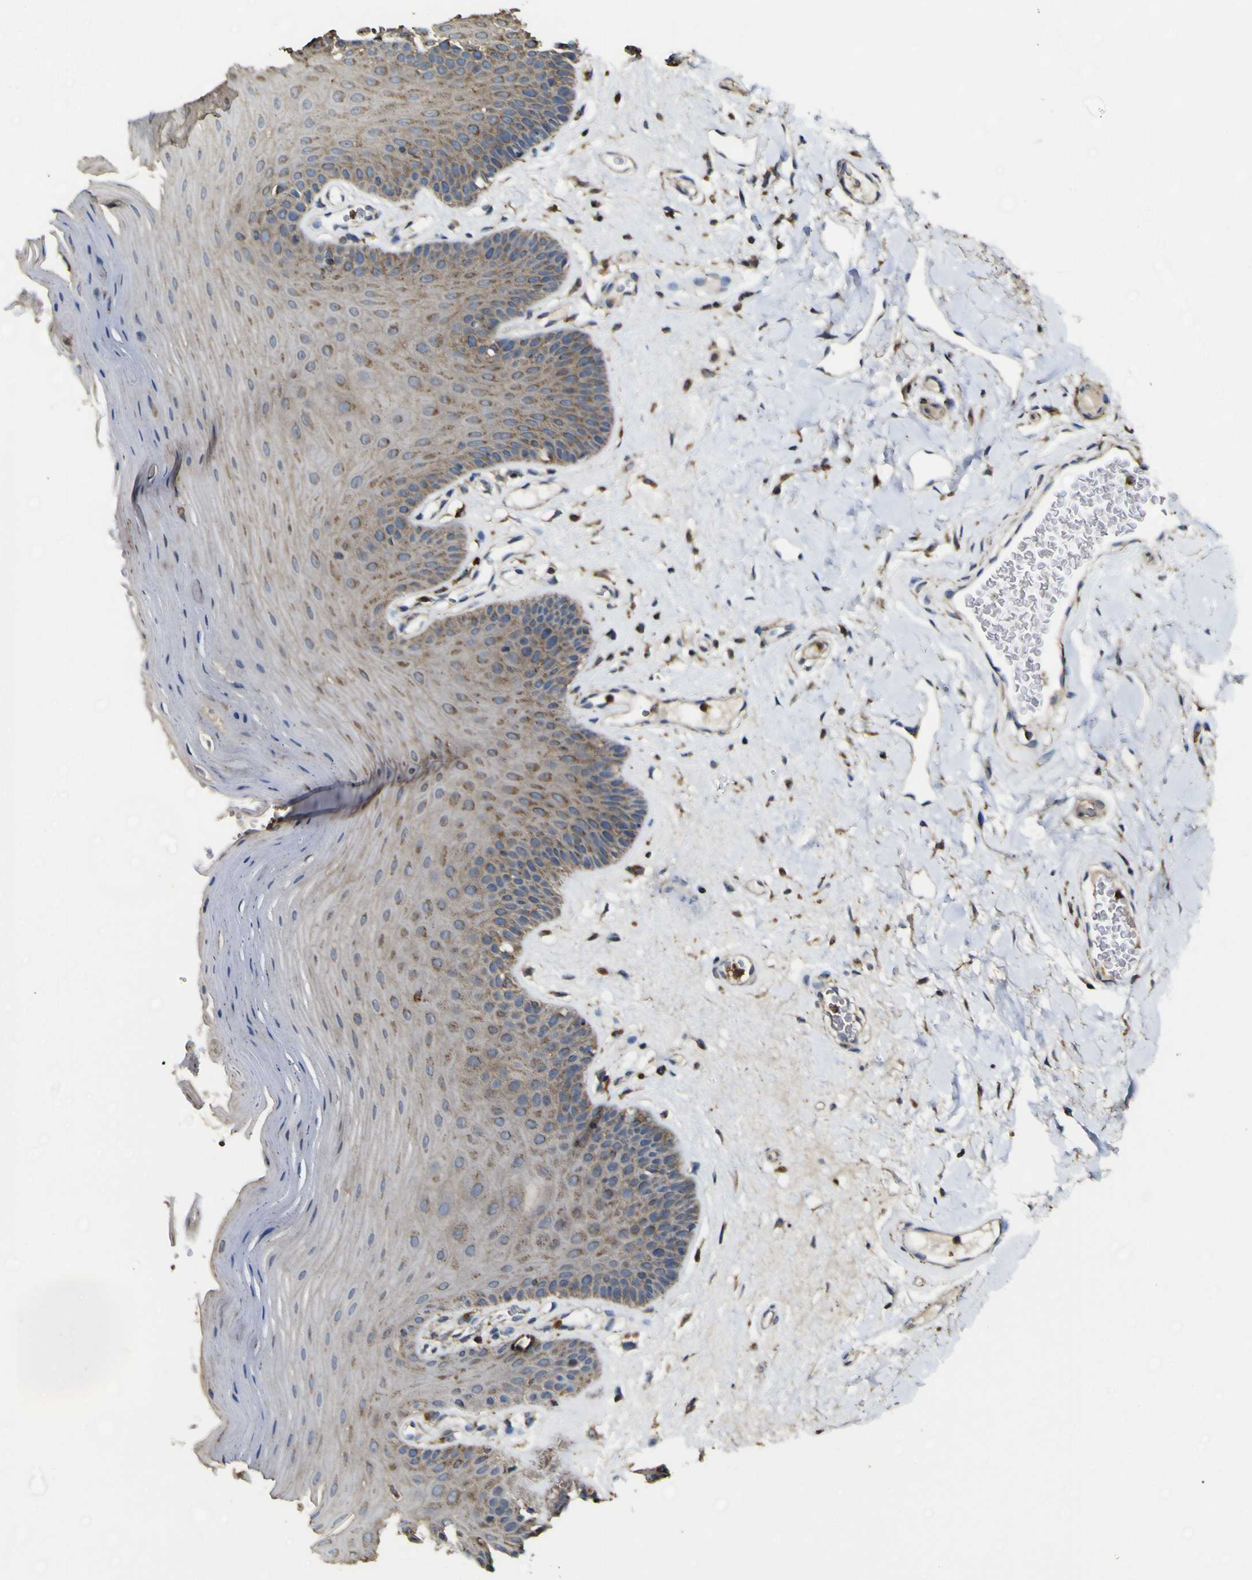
{"staining": {"intensity": "weak", "quantity": ">75%", "location": "cytoplasmic/membranous"}, "tissue": "oral mucosa", "cell_type": "Squamous epithelial cells", "image_type": "normal", "snomed": [{"axis": "morphology", "description": "Normal tissue, NOS"}, {"axis": "morphology", "description": "Squamous cell carcinoma, NOS"}, {"axis": "topography", "description": "Skeletal muscle"}, {"axis": "topography", "description": "Adipose tissue"}, {"axis": "topography", "description": "Vascular tissue"}, {"axis": "topography", "description": "Oral tissue"}, {"axis": "topography", "description": "Peripheral nerve tissue"}, {"axis": "topography", "description": "Head-Neck"}], "caption": "The immunohistochemical stain labels weak cytoplasmic/membranous expression in squamous epithelial cells of unremarkable oral mucosa. (Brightfield microscopy of DAB IHC at high magnification).", "gene": "ACSL3", "patient": {"sex": "male", "age": 71}}